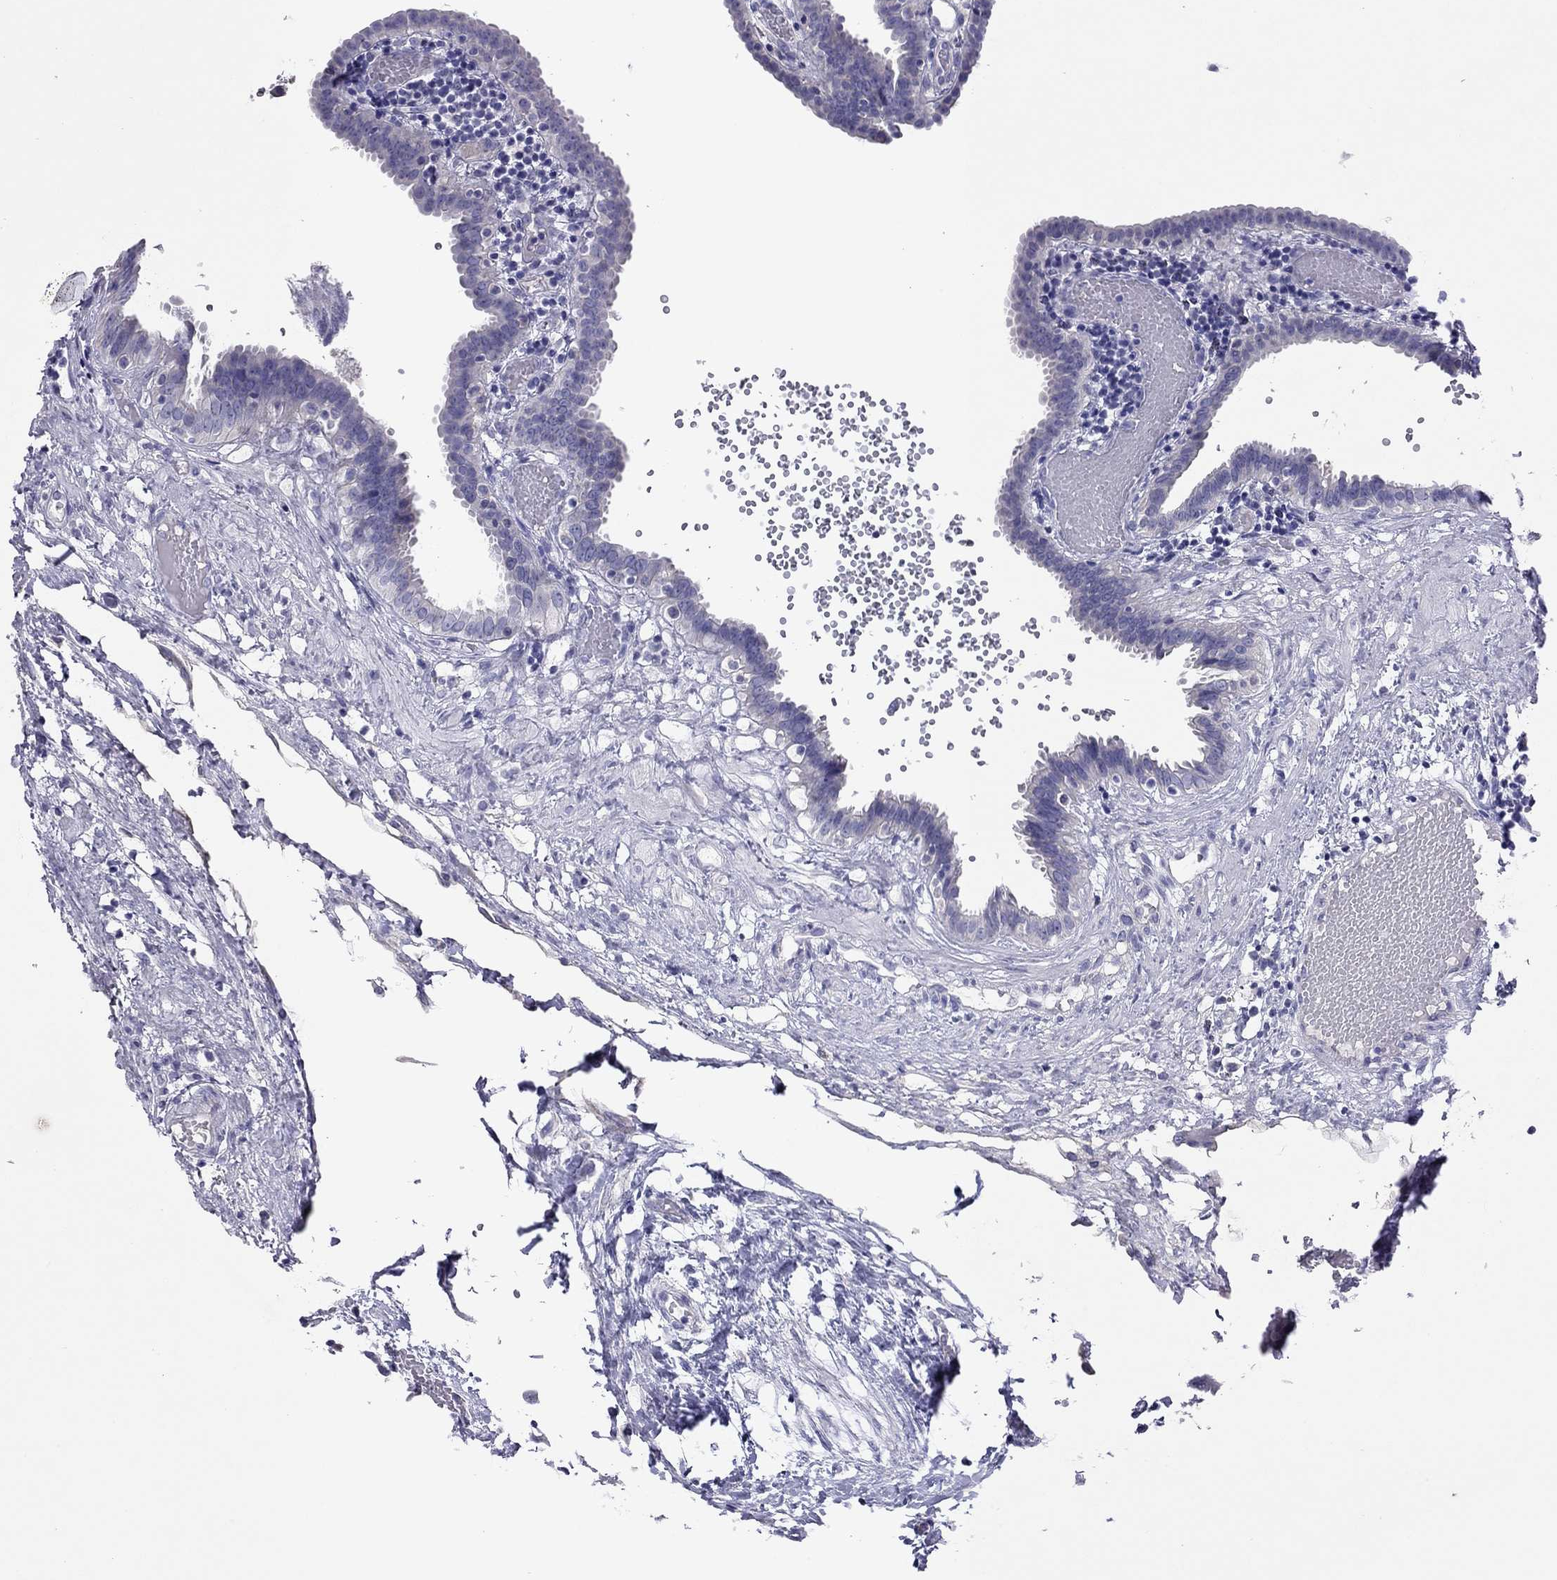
{"staining": {"intensity": "negative", "quantity": "none", "location": "none"}, "tissue": "fallopian tube", "cell_type": "Glandular cells", "image_type": "normal", "snomed": [{"axis": "morphology", "description": "Normal tissue, NOS"}, {"axis": "topography", "description": "Fallopian tube"}], "caption": "An immunohistochemistry photomicrograph of benign fallopian tube is shown. There is no staining in glandular cells of fallopian tube. The staining was performed using DAB (3,3'-diaminobenzidine) to visualize the protein expression in brown, while the nuclei were stained in blue with hematoxylin (Magnification: 20x).", "gene": "CAPNS2", "patient": {"sex": "female", "age": 37}}